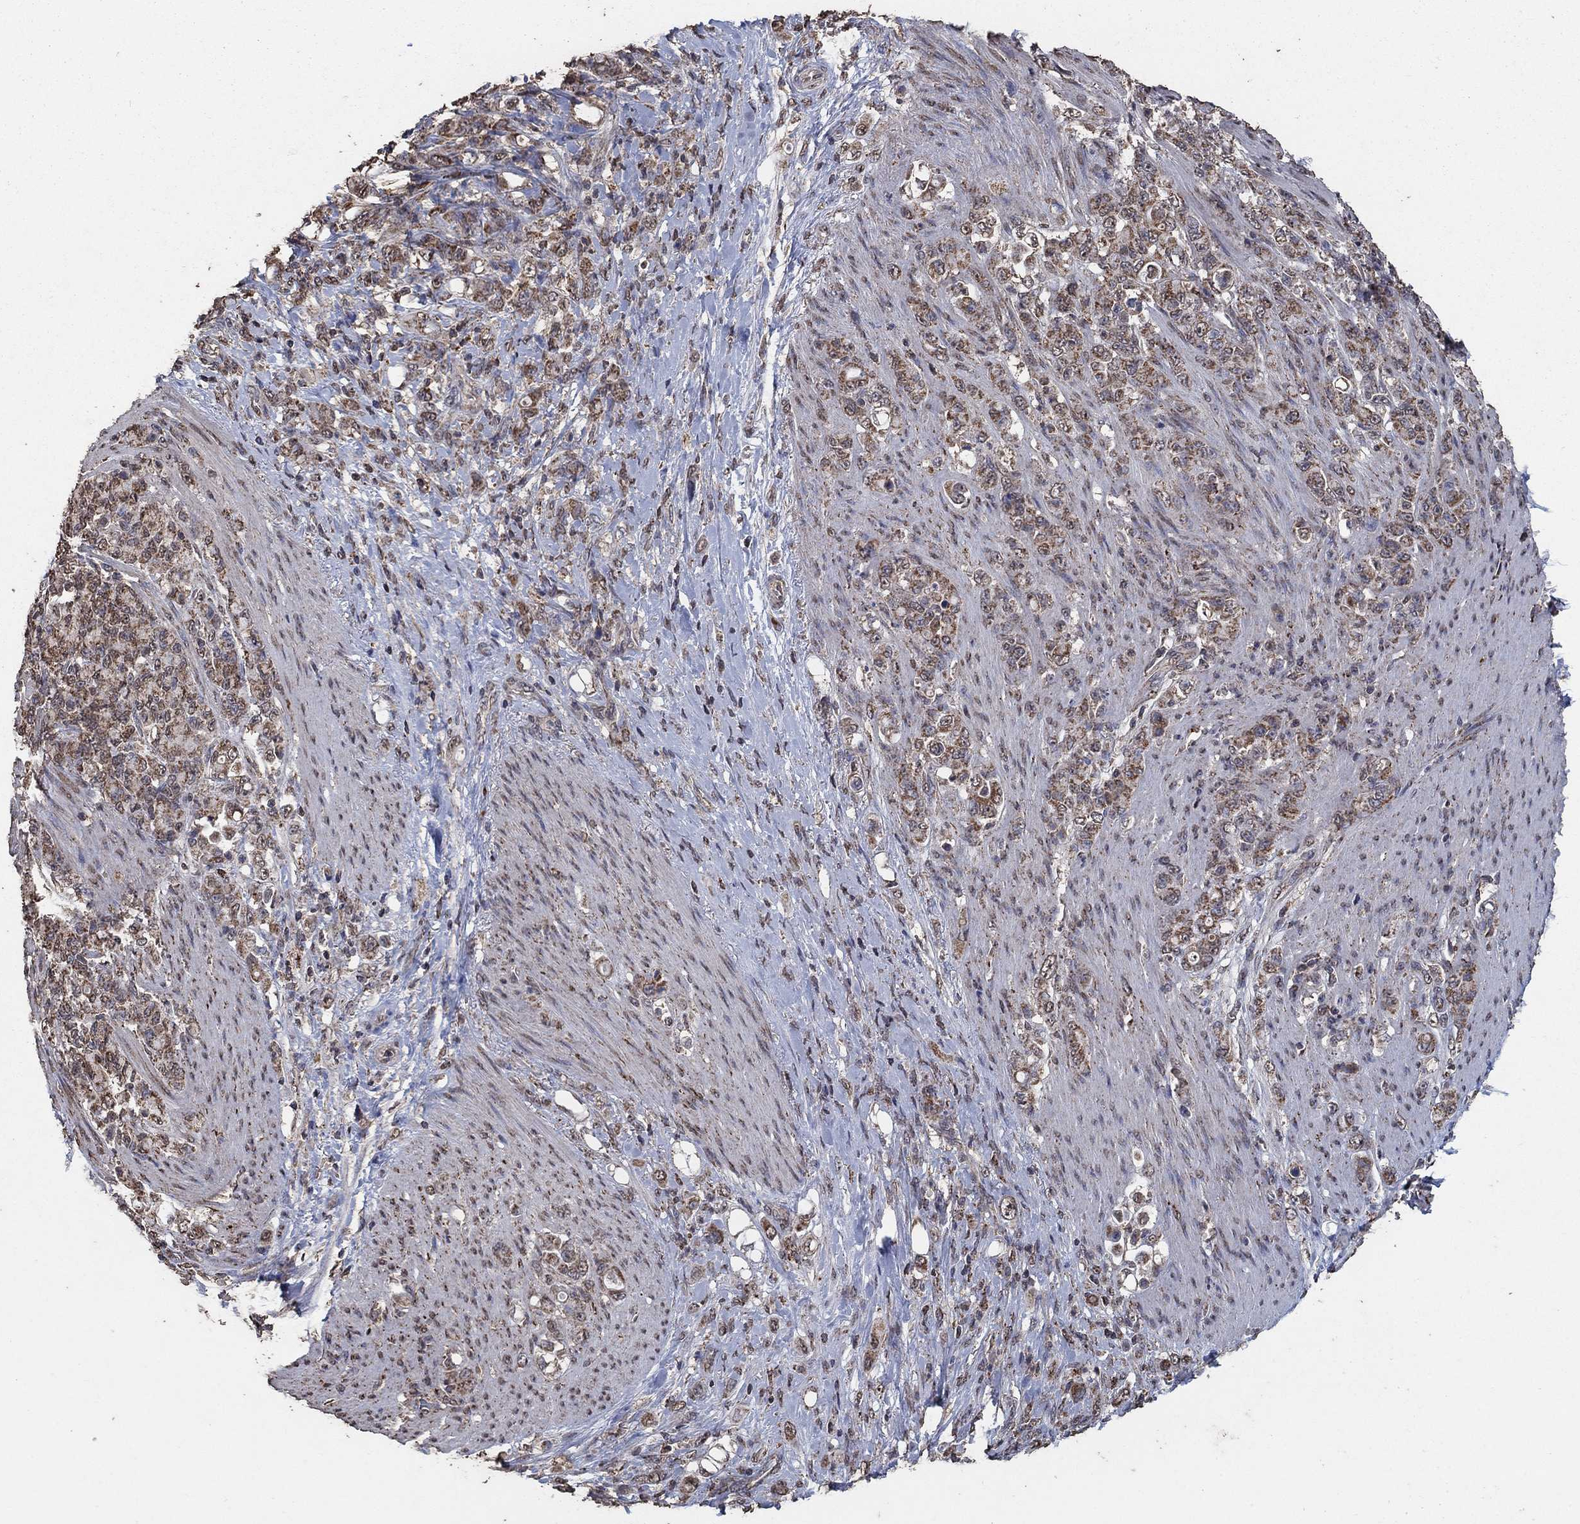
{"staining": {"intensity": "moderate", "quantity": "25%-75%", "location": "cytoplasmic/membranous"}, "tissue": "stomach cancer", "cell_type": "Tumor cells", "image_type": "cancer", "snomed": [{"axis": "morphology", "description": "Adenocarcinoma, NOS"}, {"axis": "topography", "description": "Stomach"}], "caption": "A brown stain labels moderate cytoplasmic/membranous positivity of a protein in stomach adenocarcinoma tumor cells.", "gene": "MRPS24", "patient": {"sex": "female", "age": 79}}